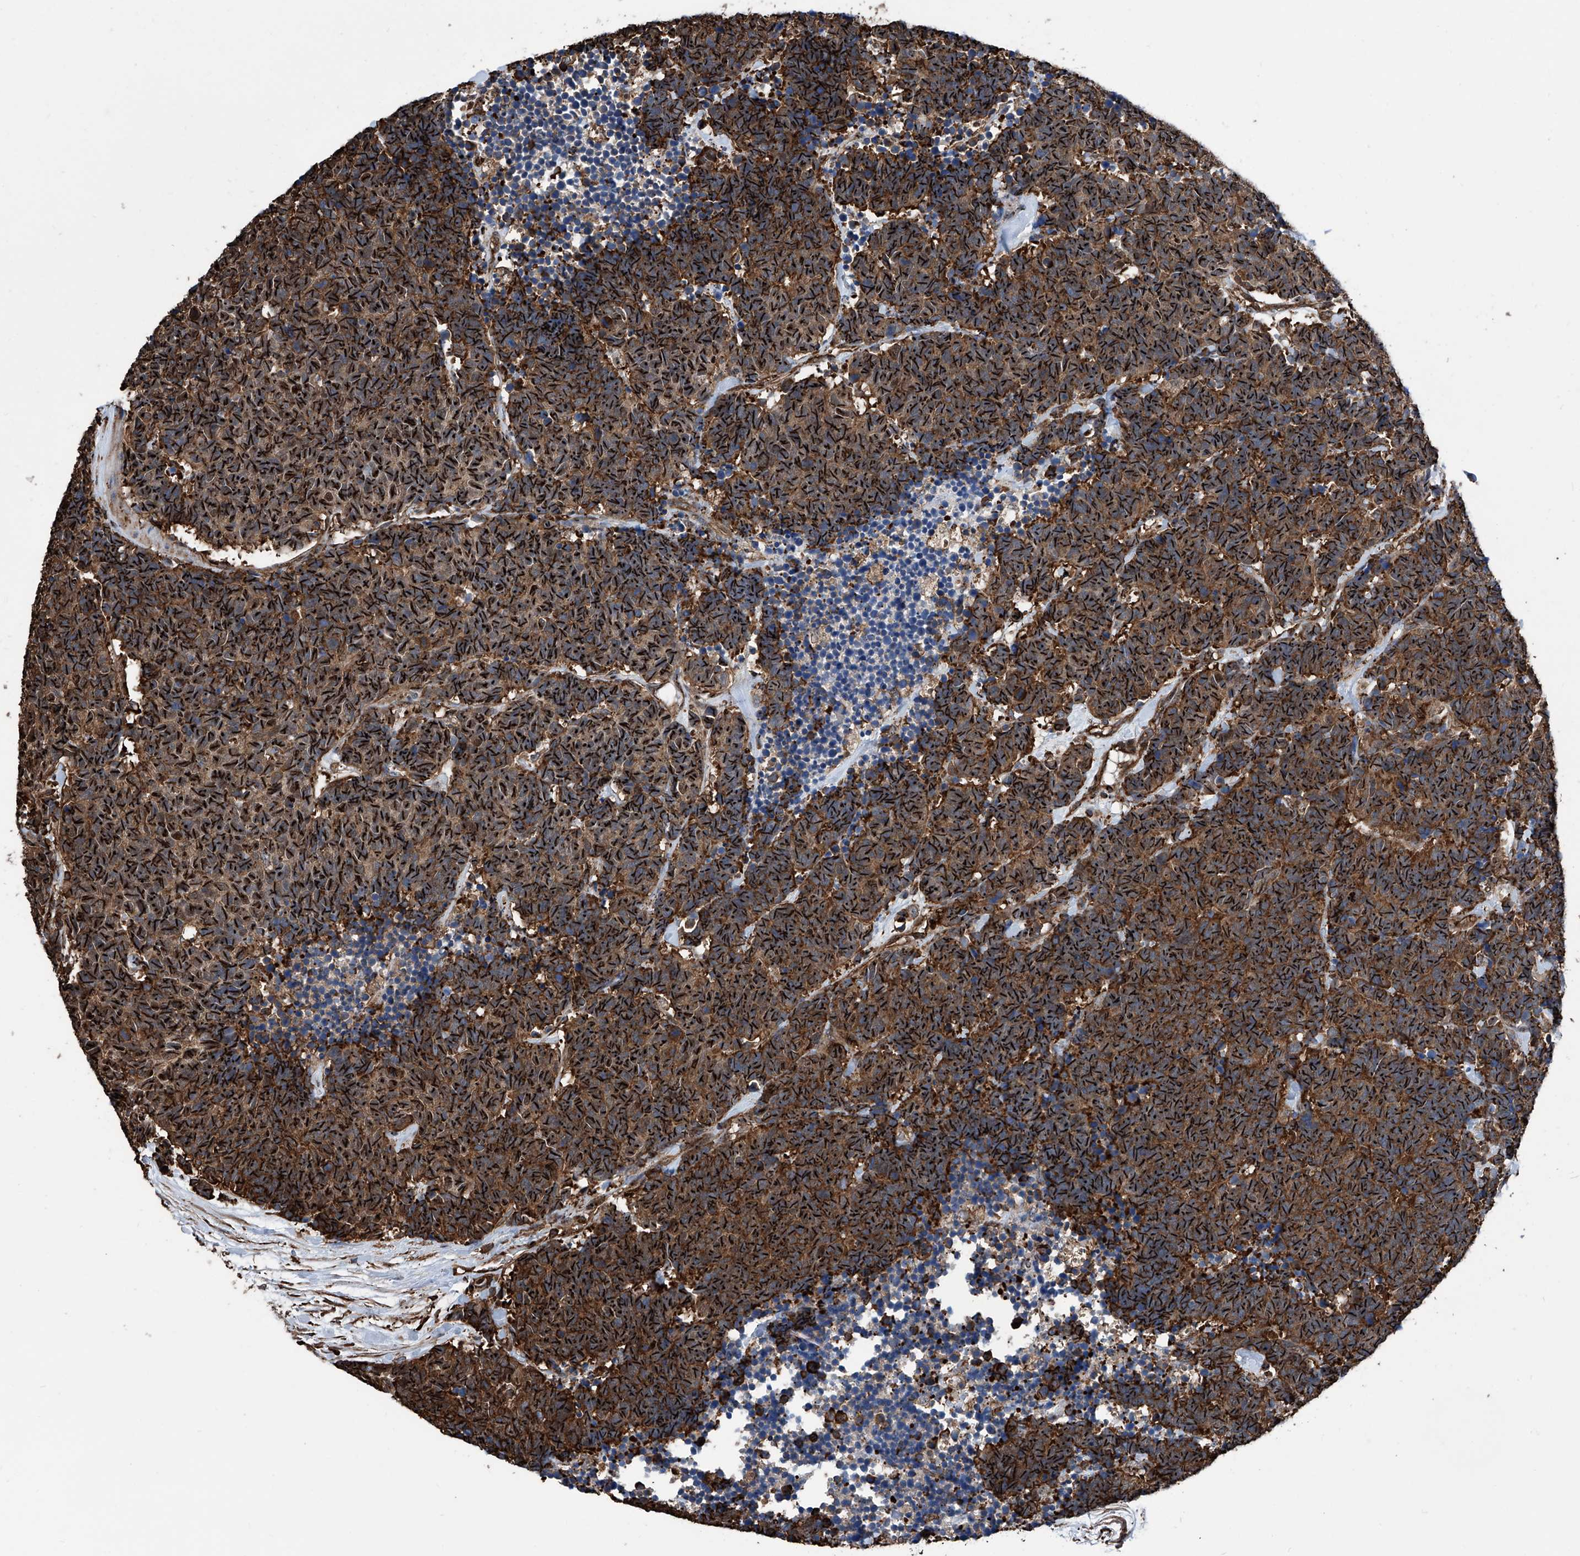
{"staining": {"intensity": "strong", "quantity": ">75%", "location": "cytoplasmic/membranous,nuclear"}, "tissue": "carcinoid", "cell_type": "Tumor cells", "image_type": "cancer", "snomed": [{"axis": "morphology", "description": "Carcinoma, NOS"}, {"axis": "morphology", "description": "Carcinoid, malignant, NOS"}, {"axis": "topography", "description": "Urinary bladder"}], "caption": "IHC micrograph of carcinoid (malignant) stained for a protein (brown), which demonstrates high levels of strong cytoplasmic/membranous and nuclear expression in approximately >75% of tumor cells.", "gene": "ZNF484", "patient": {"sex": "male", "age": 57}}